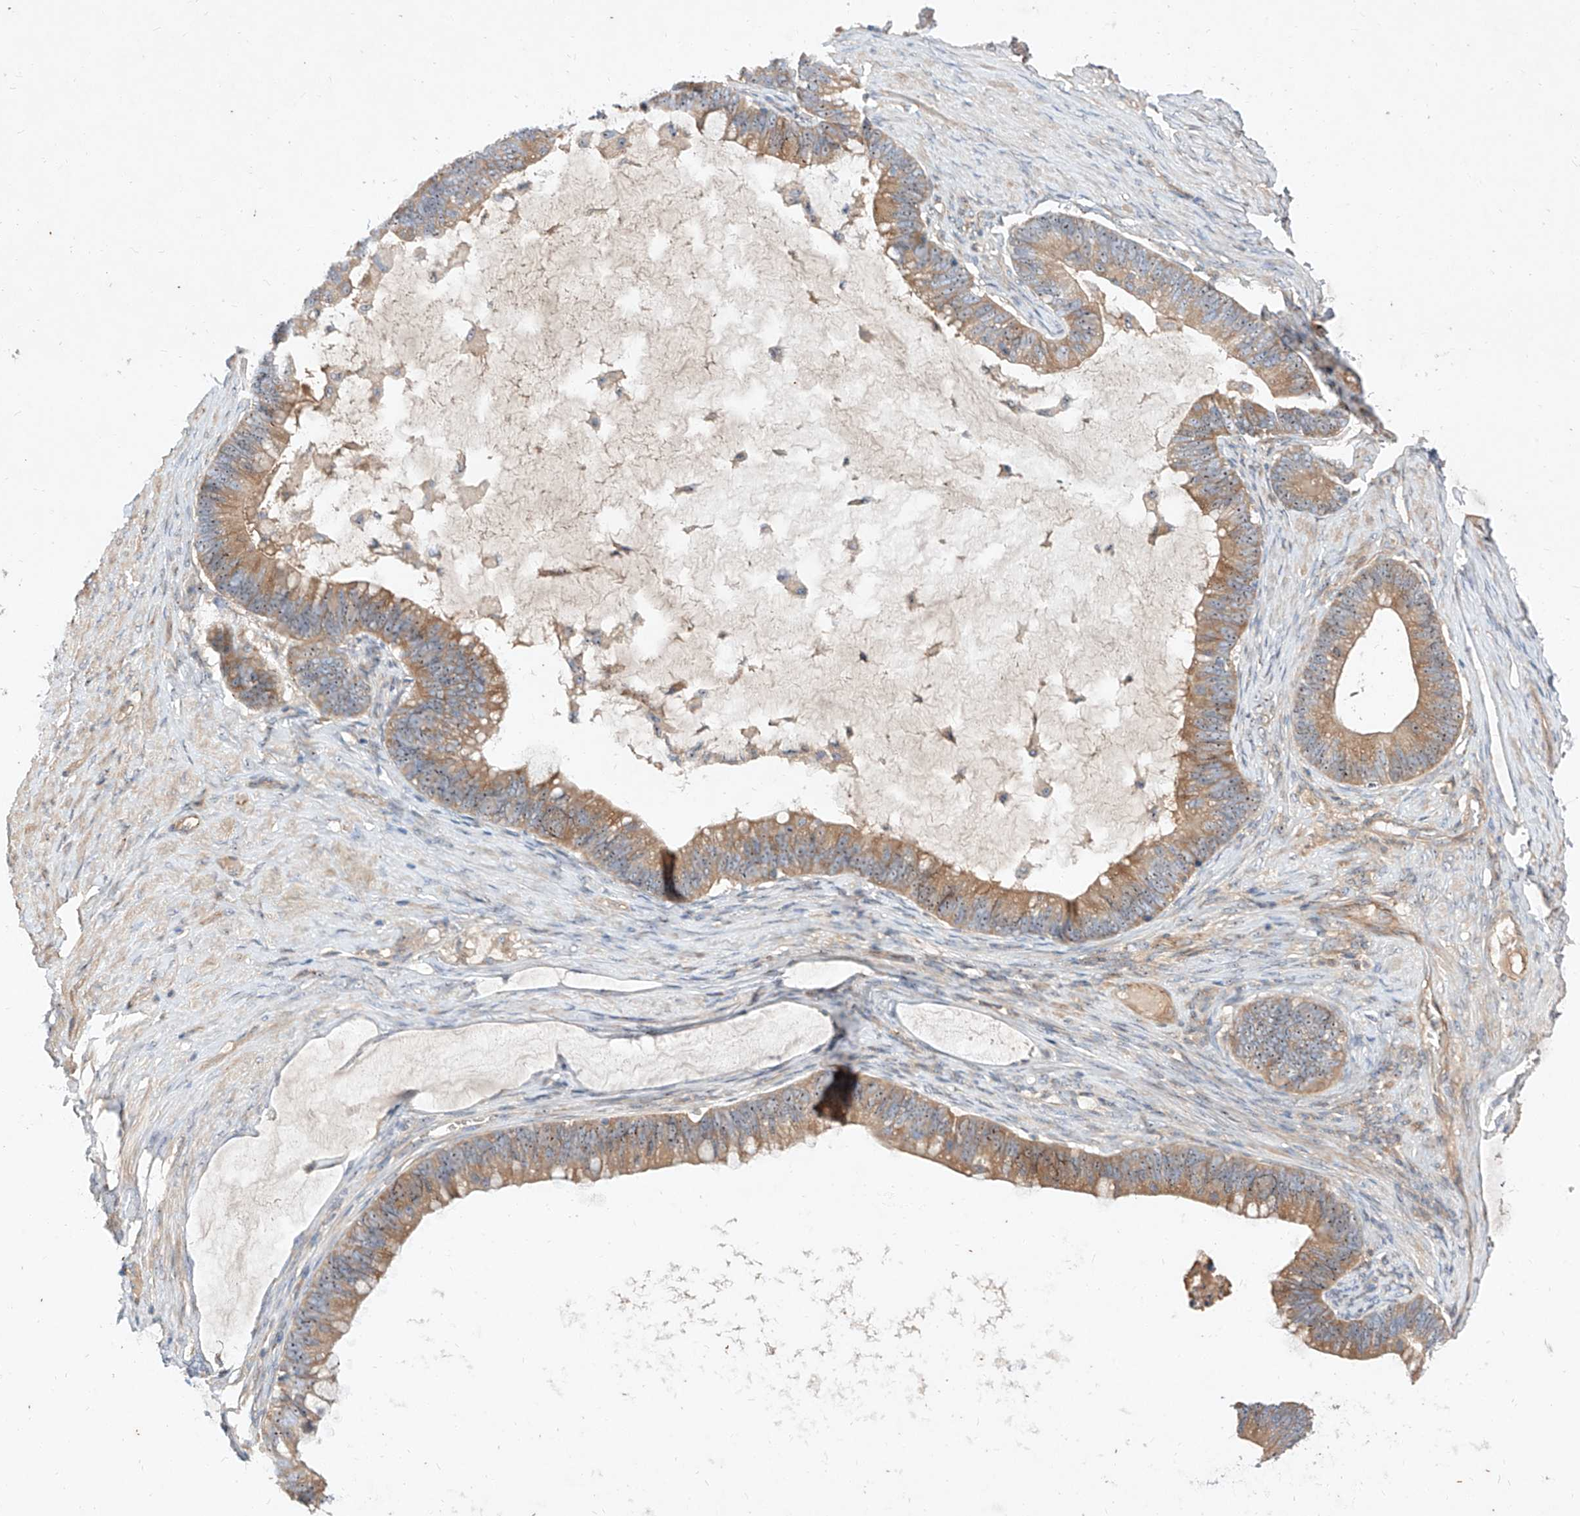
{"staining": {"intensity": "moderate", "quantity": ">75%", "location": "cytoplasmic/membranous"}, "tissue": "ovarian cancer", "cell_type": "Tumor cells", "image_type": "cancer", "snomed": [{"axis": "morphology", "description": "Cystadenocarcinoma, mucinous, NOS"}, {"axis": "topography", "description": "Ovary"}], "caption": "High-magnification brightfield microscopy of ovarian mucinous cystadenocarcinoma stained with DAB (brown) and counterstained with hematoxylin (blue). tumor cells exhibit moderate cytoplasmic/membranous positivity is identified in about>75% of cells. (IHC, brightfield microscopy, high magnification).", "gene": "DIRAS3", "patient": {"sex": "female", "age": 61}}